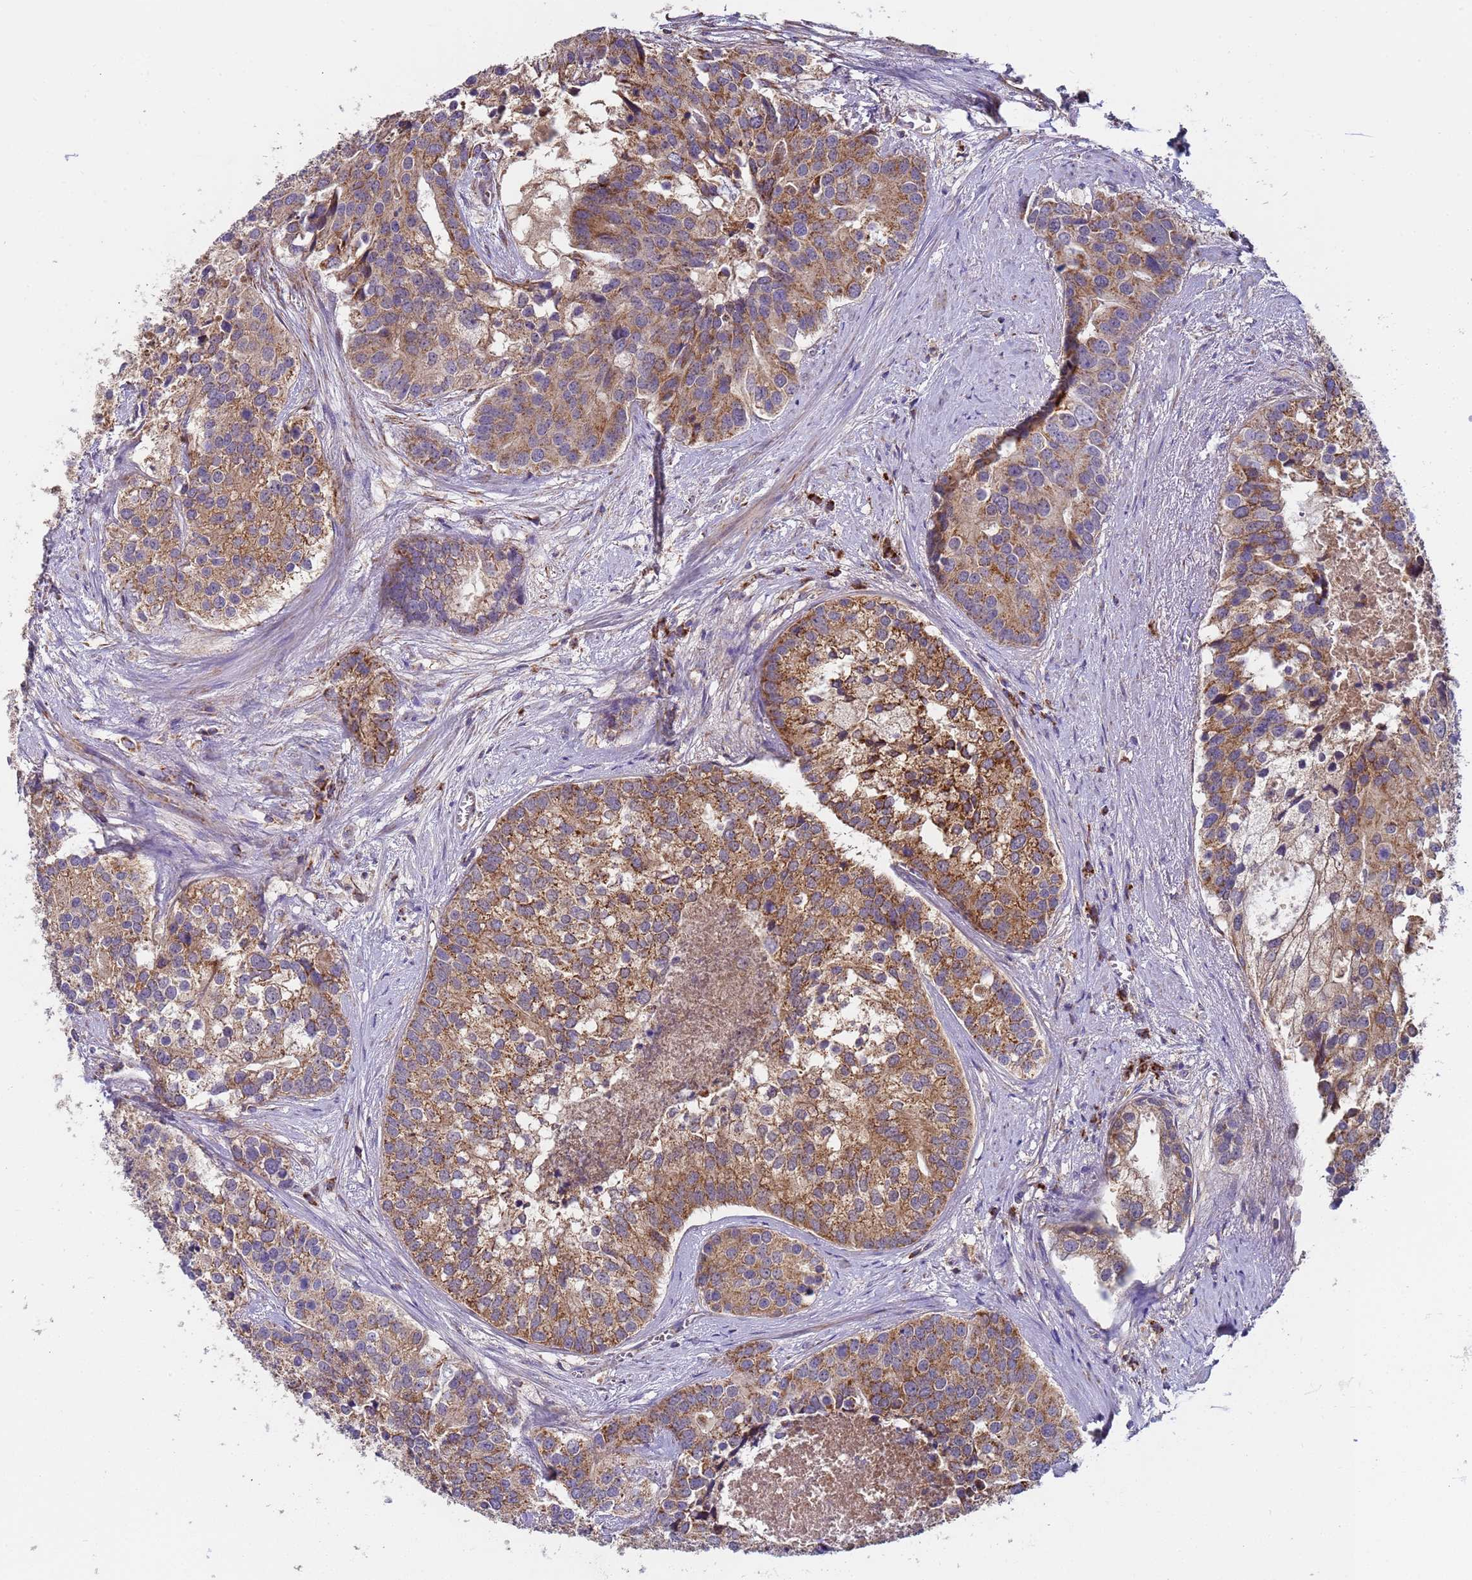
{"staining": {"intensity": "moderate", "quantity": ">75%", "location": "cytoplasmic/membranous"}, "tissue": "prostate cancer", "cell_type": "Tumor cells", "image_type": "cancer", "snomed": [{"axis": "morphology", "description": "Adenocarcinoma, High grade"}, {"axis": "topography", "description": "Prostate"}], "caption": "This is a photomicrograph of immunohistochemistry staining of prostate cancer (high-grade adenocarcinoma), which shows moderate staining in the cytoplasmic/membranous of tumor cells.", "gene": "TMEM126A", "patient": {"sex": "male", "age": 62}}